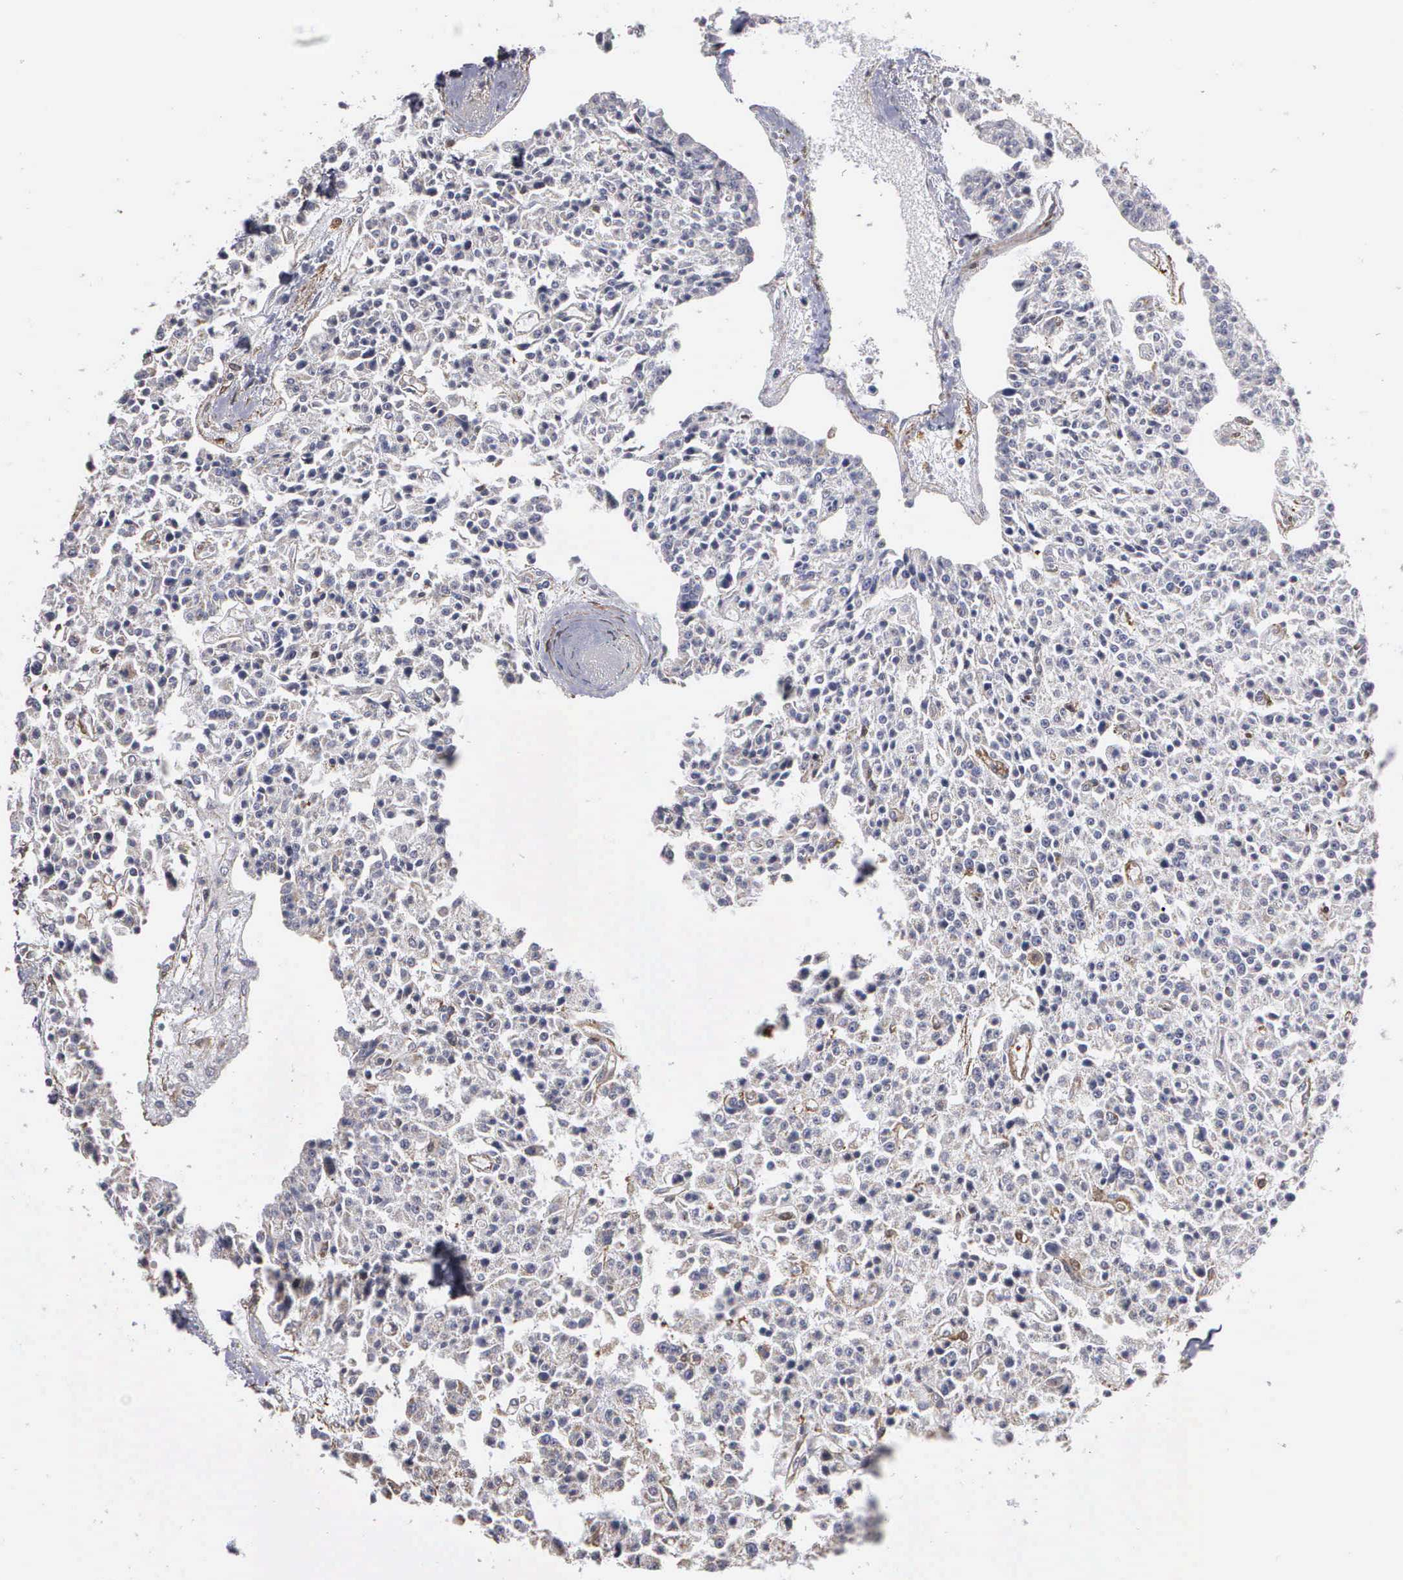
{"staining": {"intensity": "weak", "quantity": "<25%", "location": "cytoplasmic/membranous"}, "tissue": "carcinoid", "cell_type": "Tumor cells", "image_type": "cancer", "snomed": [{"axis": "morphology", "description": "Carcinoid, malignant, NOS"}, {"axis": "topography", "description": "Stomach"}], "caption": "The histopathology image exhibits no staining of tumor cells in carcinoid.", "gene": "NGDN", "patient": {"sex": "female", "age": 76}}